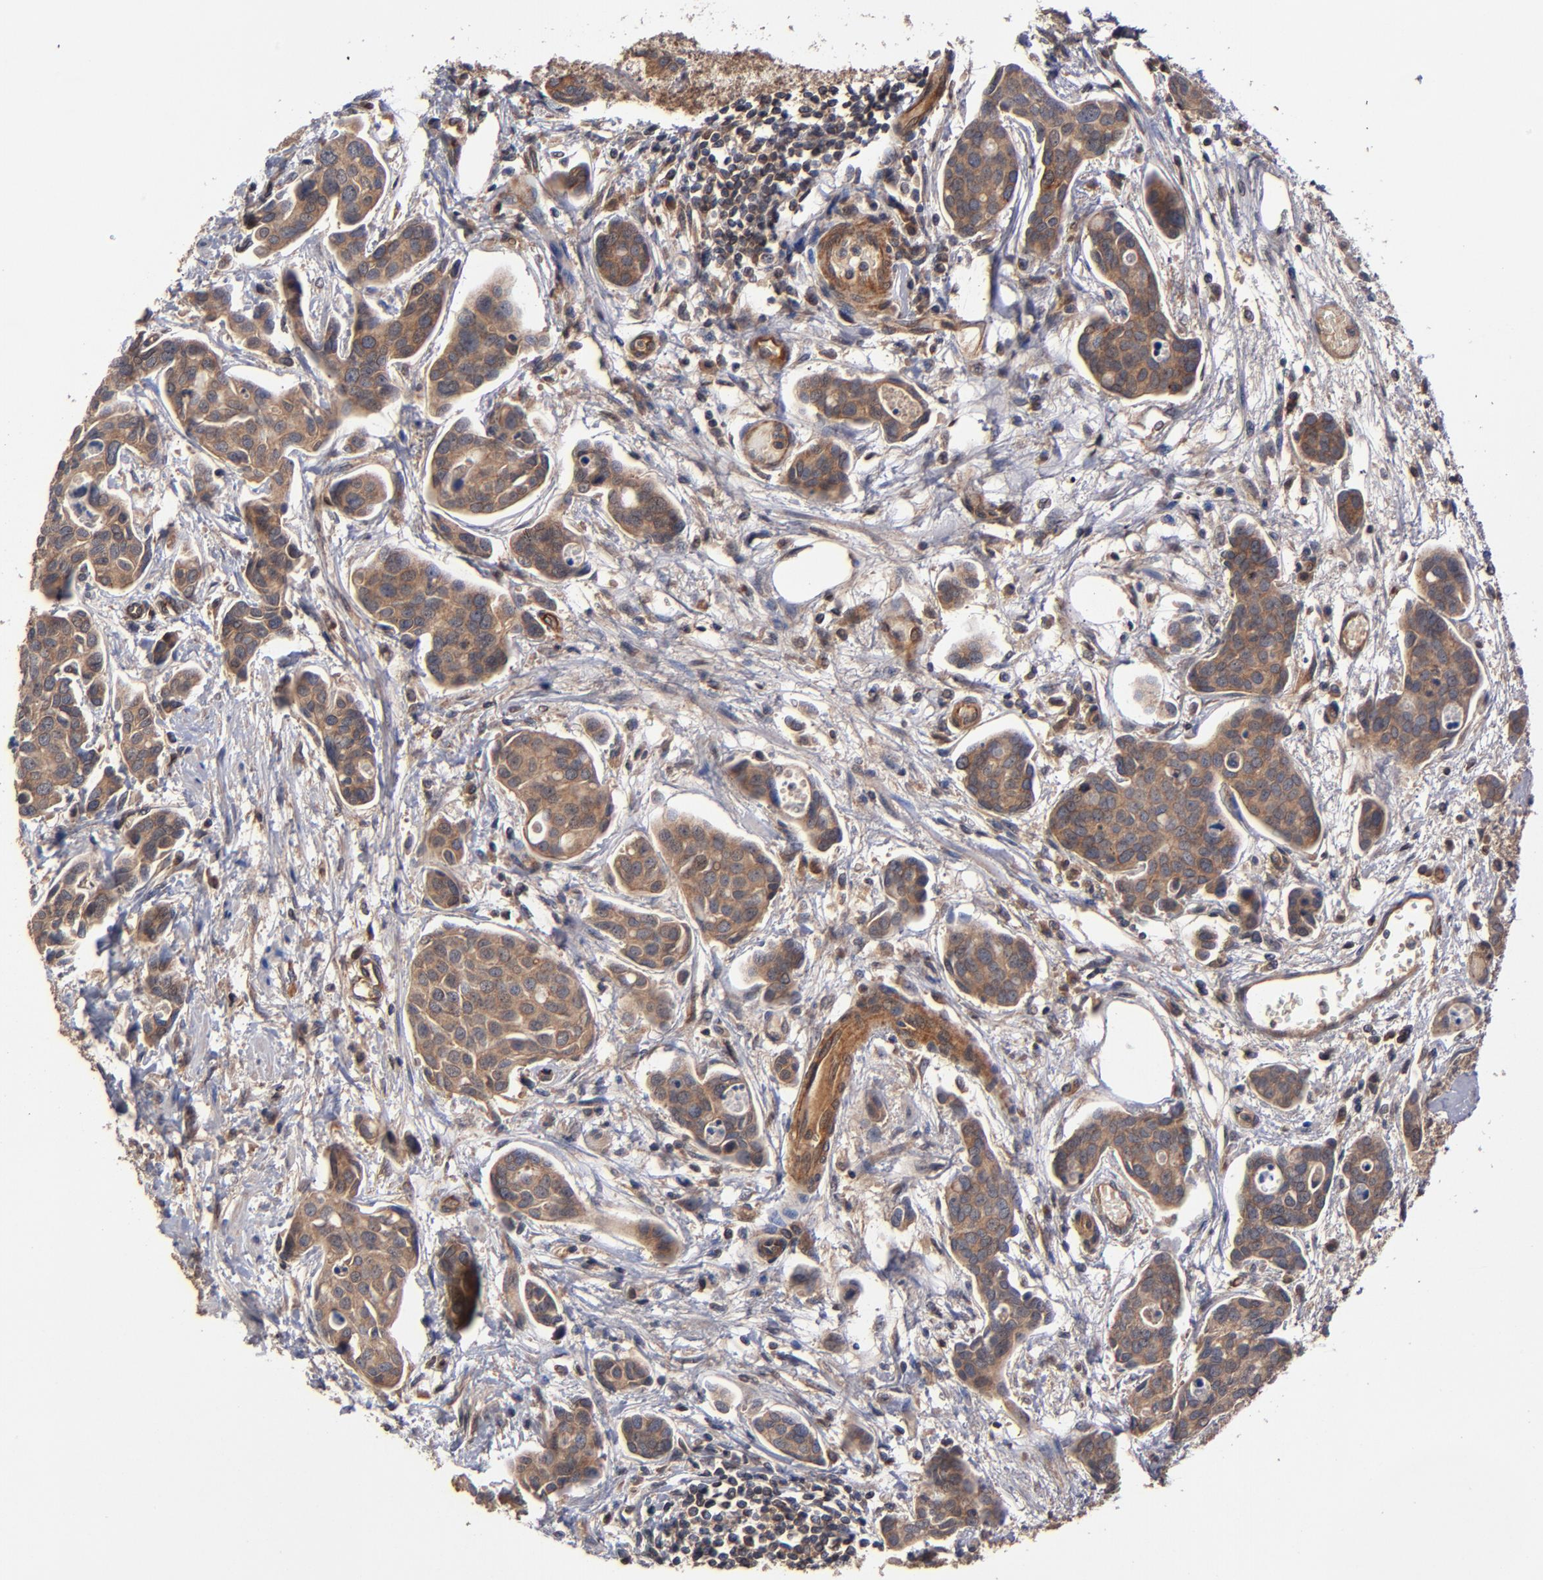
{"staining": {"intensity": "moderate", "quantity": ">75%", "location": "cytoplasmic/membranous"}, "tissue": "urothelial cancer", "cell_type": "Tumor cells", "image_type": "cancer", "snomed": [{"axis": "morphology", "description": "Urothelial carcinoma, High grade"}, {"axis": "topography", "description": "Urinary bladder"}], "caption": "Immunohistochemistry of urothelial carcinoma (high-grade) shows medium levels of moderate cytoplasmic/membranous expression in about >75% of tumor cells.", "gene": "BDKRB1", "patient": {"sex": "male", "age": 78}}